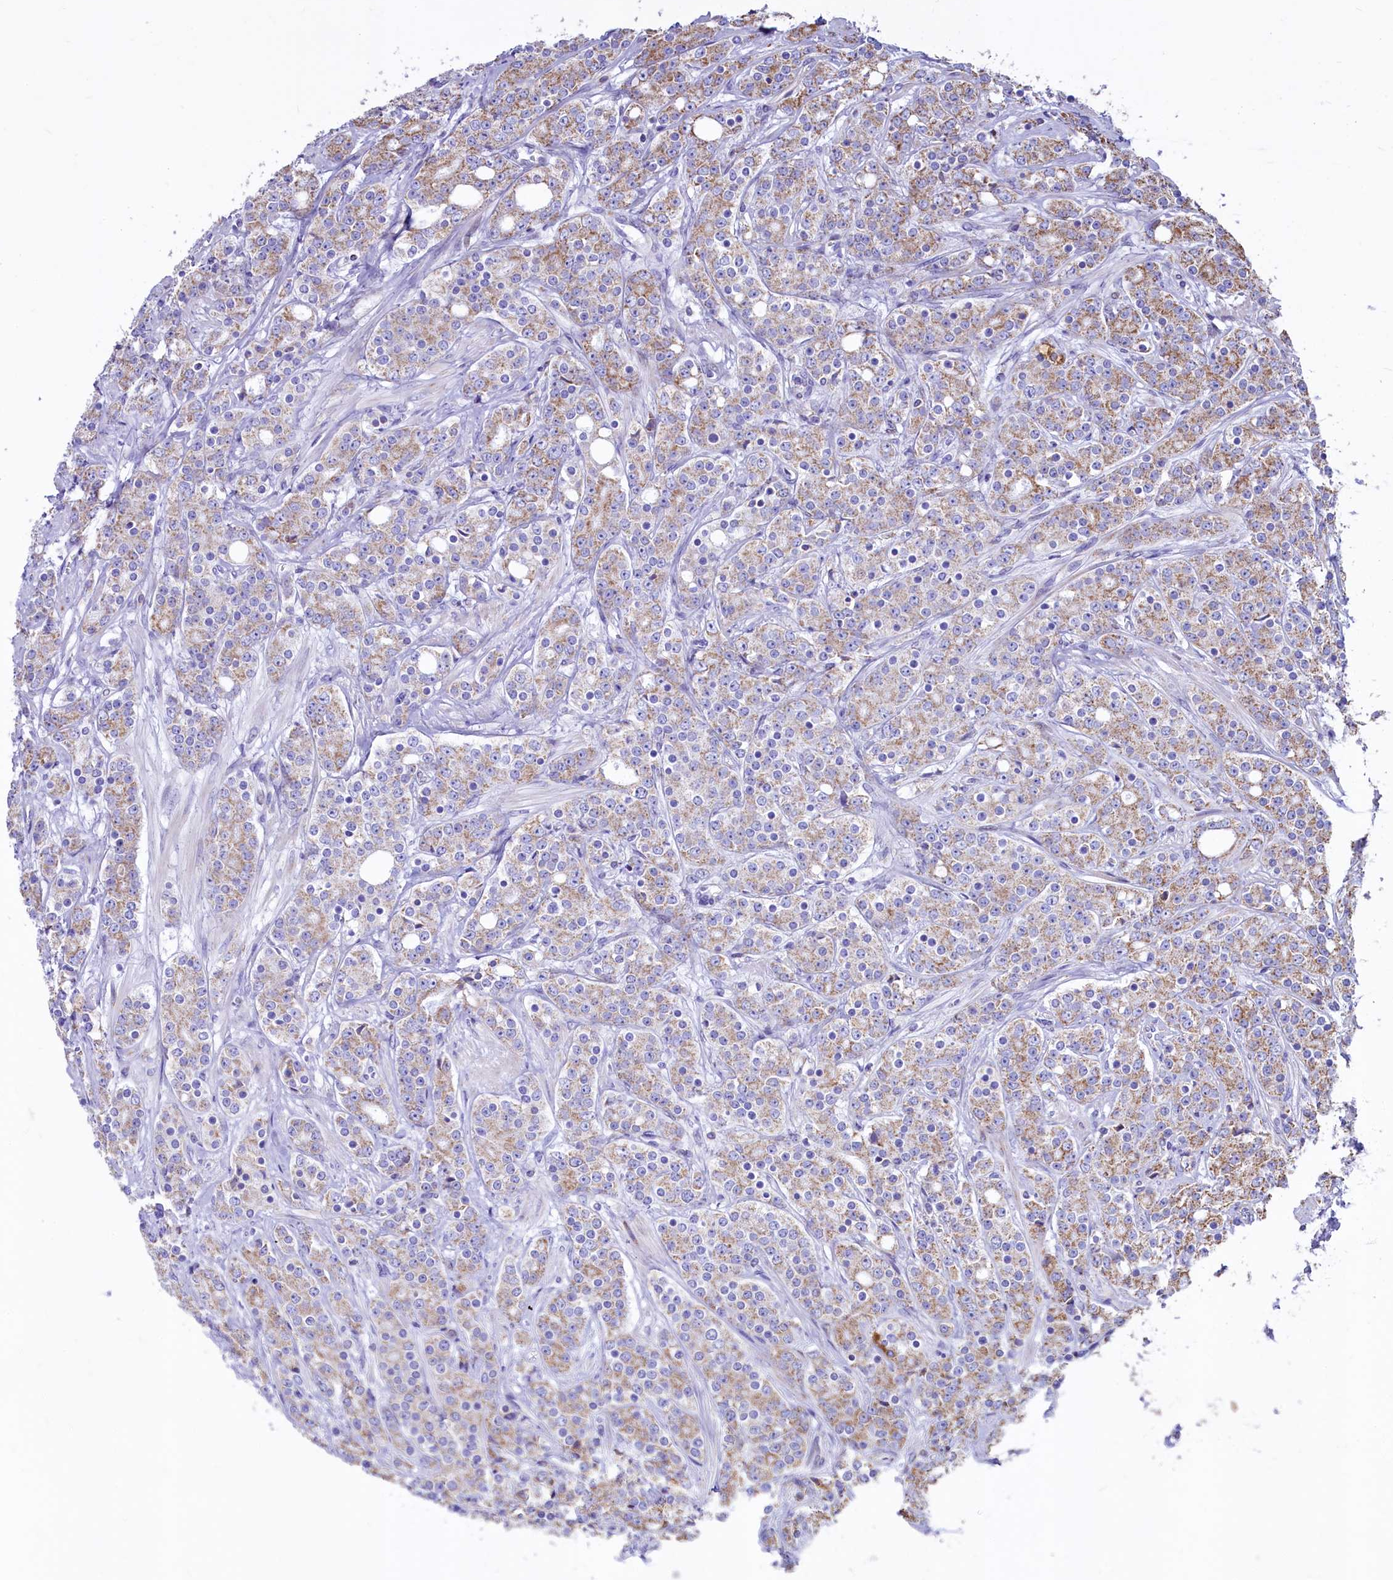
{"staining": {"intensity": "moderate", "quantity": "25%-75%", "location": "cytoplasmic/membranous"}, "tissue": "prostate cancer", "cell_type": "Tumor cells", "image_type": "cancer", "snomed": [{"axis": "morphology", "description": "Adenocarcinoma, High grade"}, {"axis": "topography", "description": "Prostate"}], "caption": "Prostate cancer was stained to show a protein in brown. There is medium levels of moderate cytoplasmic/membranous staining in about 25%-75% of tumor cells.", "gene": "VWCE", "patient": {"sex": "male", "age": 62}}